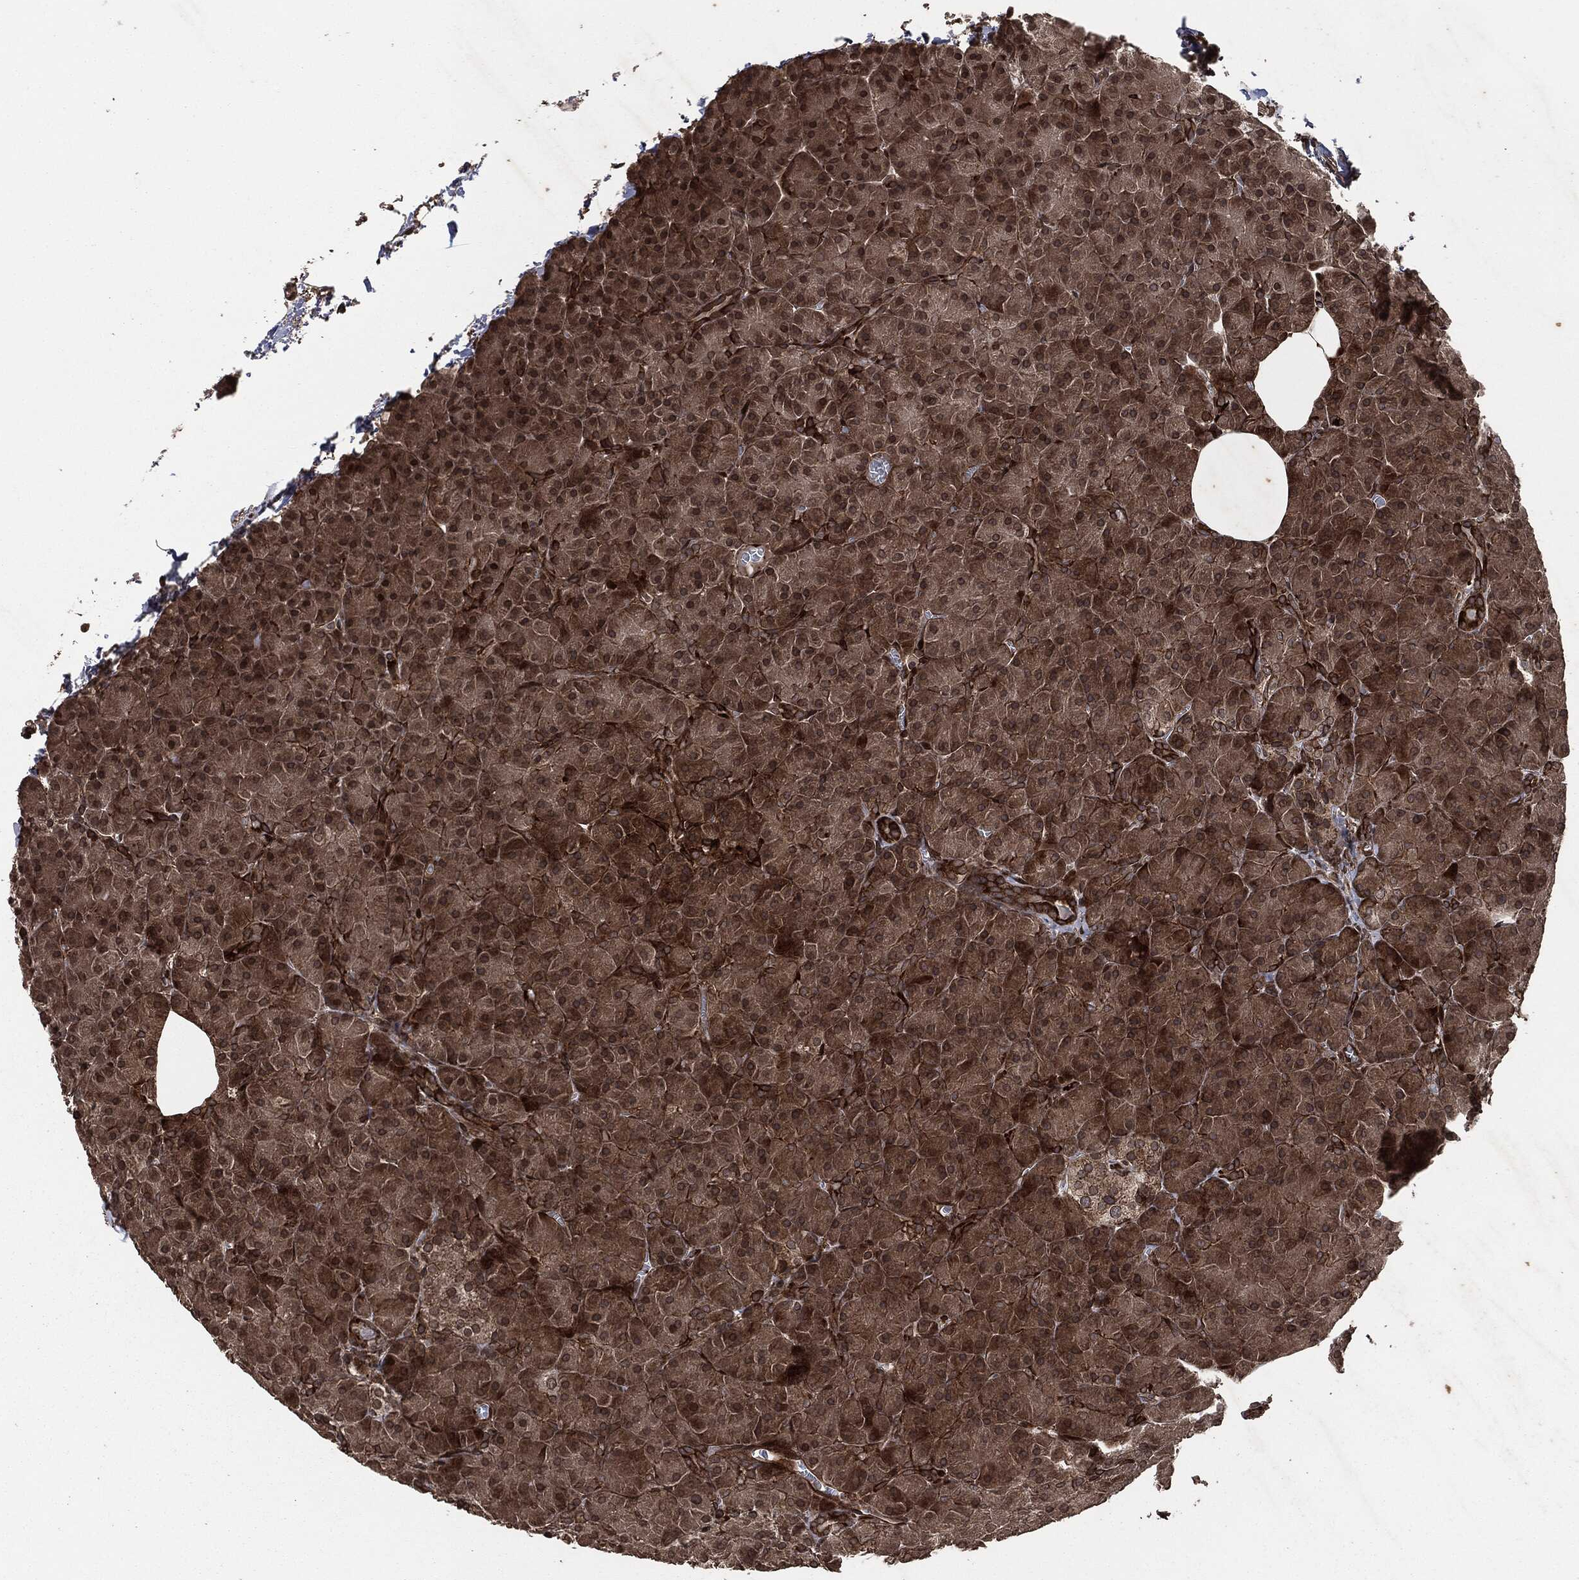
{"staining": {"intensity": "moderate", "quantity": ">75%", "location": "cytoplasmic/membranous"}, "tissue": "pancreas", "cell_type": "Exocrine glandular cells", "image_type": "normal", "snomed": [{"axis": "morphology", "description": "Normal tissue, NOS"}, {"axis": "topography", "description": "Pancreas"}], "caption": "Brown immunohistochemical staining in unremarkable human pancreas exhibits moderate cytoplasmic/membranous positivity in about >75% of exocrine glandular cells.", "gene": "IFIT1", "patient": {"sex": "male", "age": 61}}